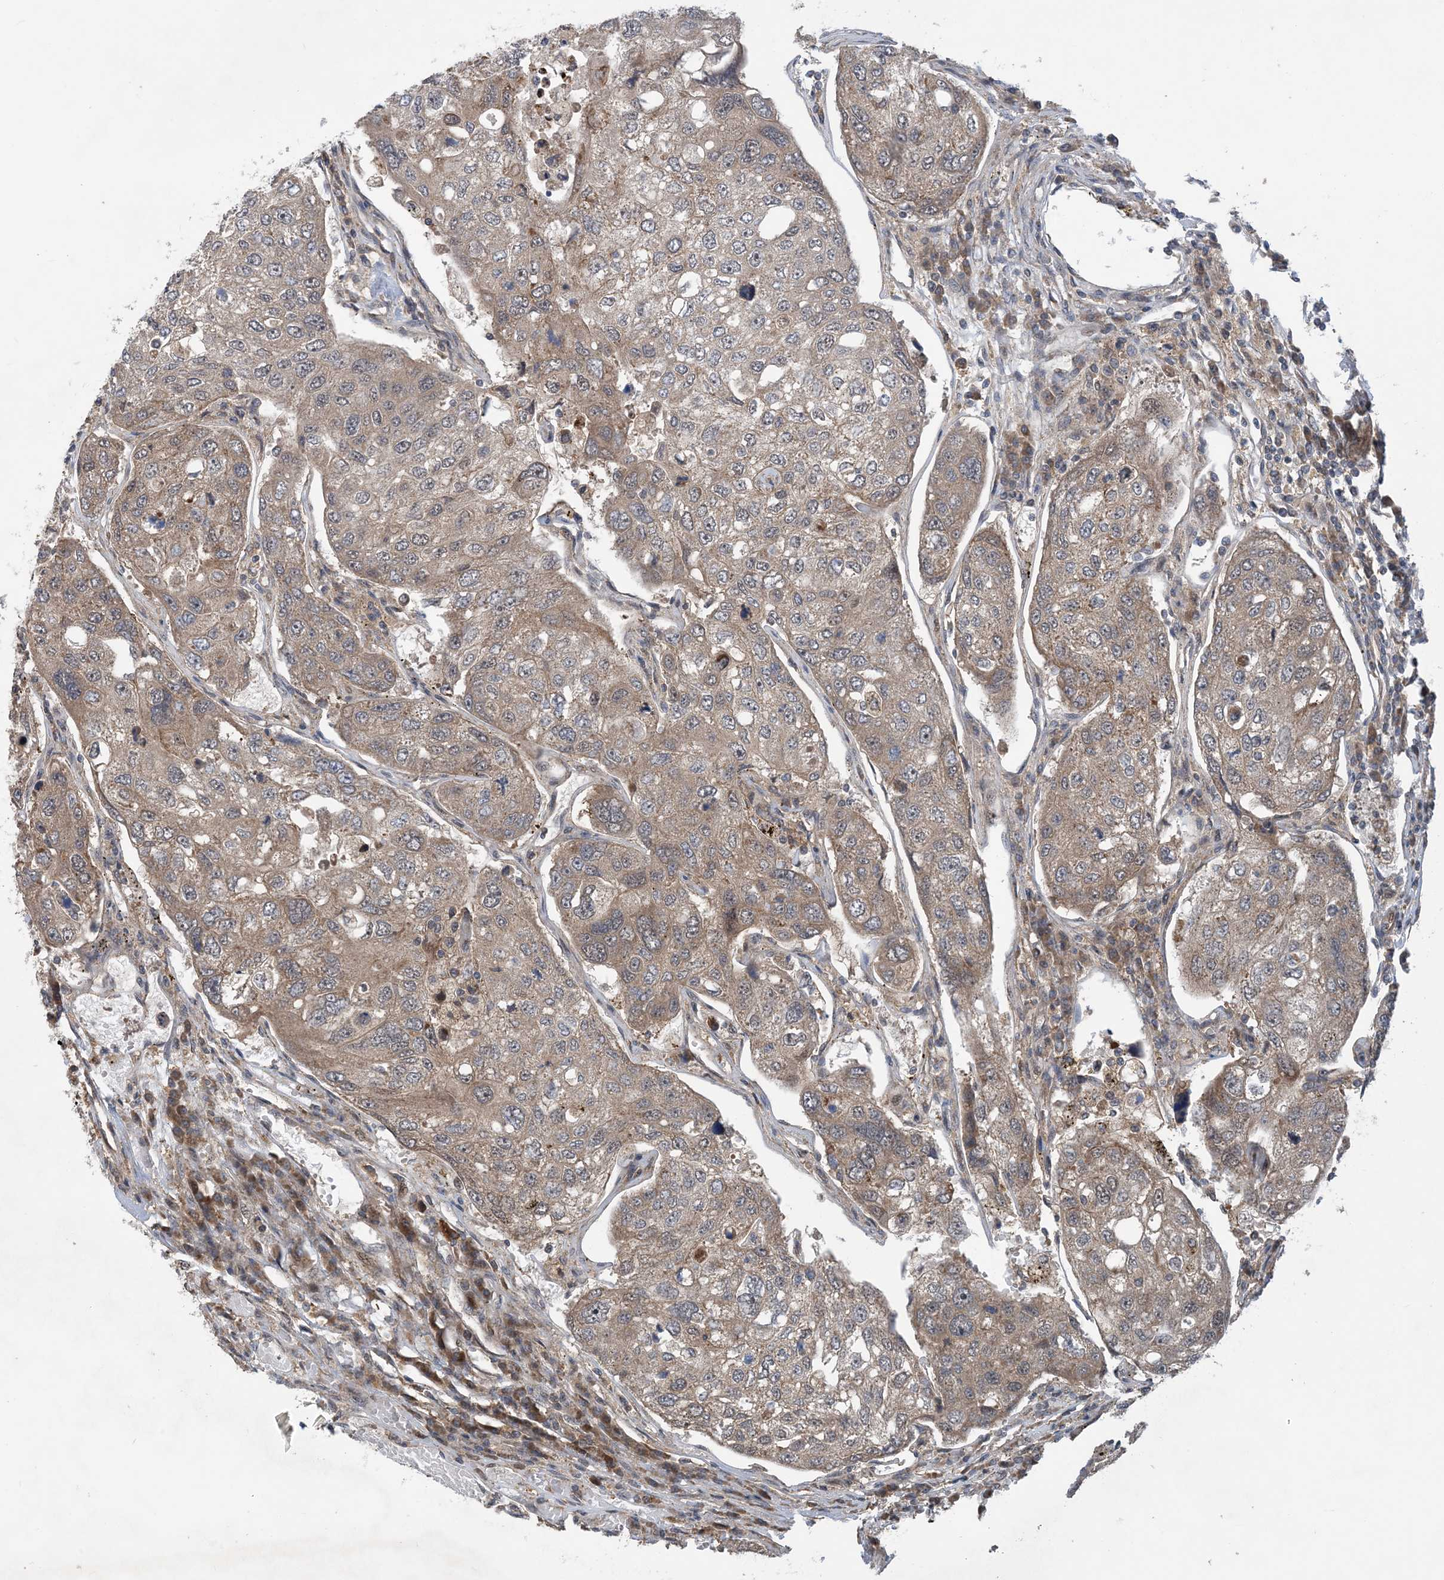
{"staining": {"intensity": "moderate", "quantity": "25%-75%", "location": "cytoplasmic/membranous"}, "tissue": "urothelial cancer", "cell_type": "Tumor cells", "image_type": "cancer", "snomed": [{"axis": "morphology", "description": "Urothelial carcinoma, High grade"}, {"axis": "topography", "description": "Lymph node"}, {"axis": "topography", "description": "Urinary bladder"}], "caption": "Protein expression analysis of urothelial cancer shows moderate cytoplasmic/membranous expression in about 25%-75% of tumor cells.", "gene": "HEMK1", "patient": {"sex": "male", "age": 51}}